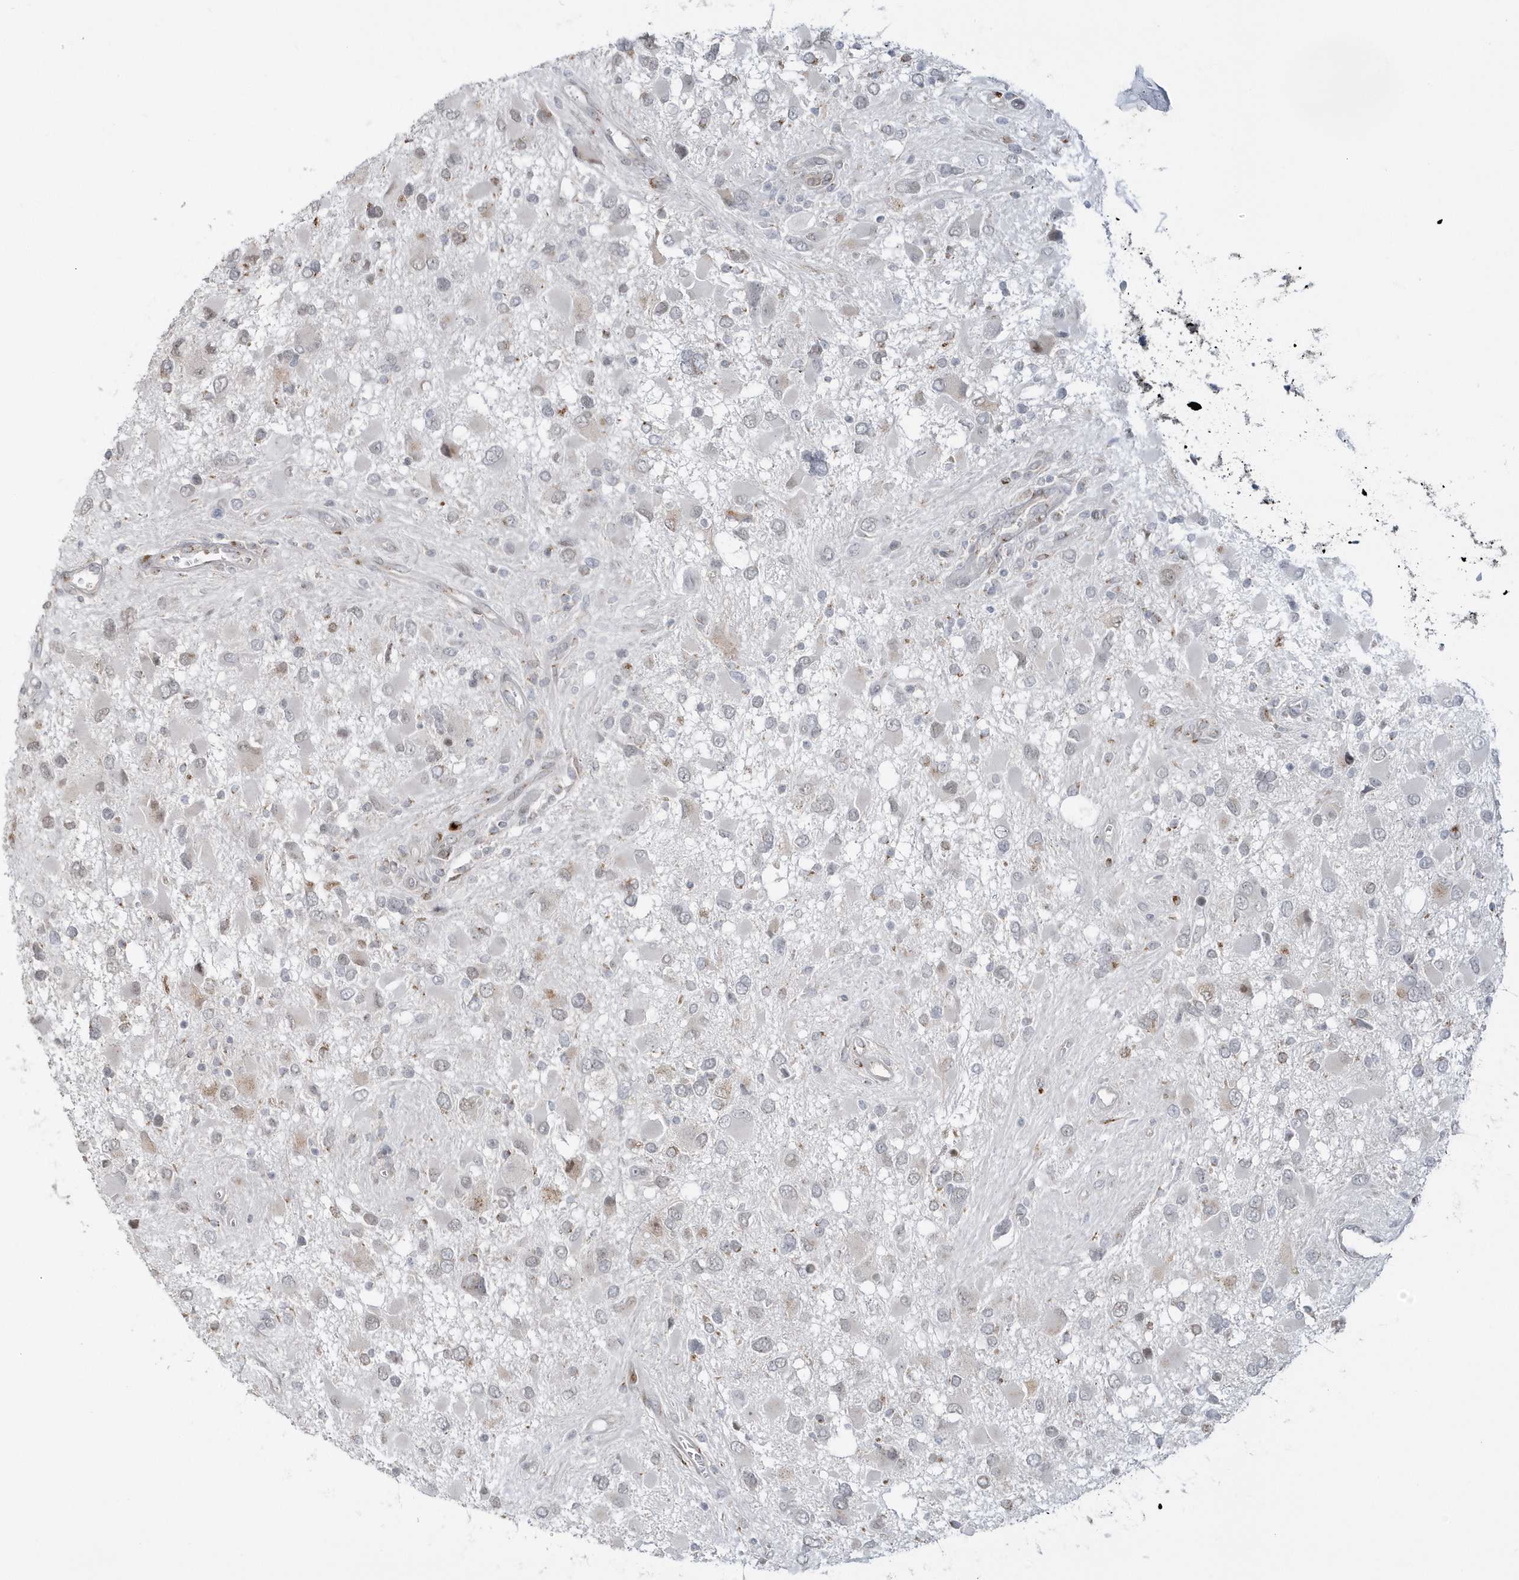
{"staining": {"intensity": "weak", "quantity": "<25%", "location": "cytoplasmic/membranous"}, "tissue": "glioma", "cell_type": "Tumor cells", "image_type": "cancer", "snomed": [{"axis": "morphology", "description": "Glioma, malignant, High grade"}, {"axis": "topography", "description": "Brain"}], "caption": "This histopathology image is of malignant high-grade glioma stained with IHC to label a protein in brown with the nuclei are counter-stained blue. There is no expression in tumor cells.", "gene": "DHFR", "patient": {"sex": "male", "age": 53}}